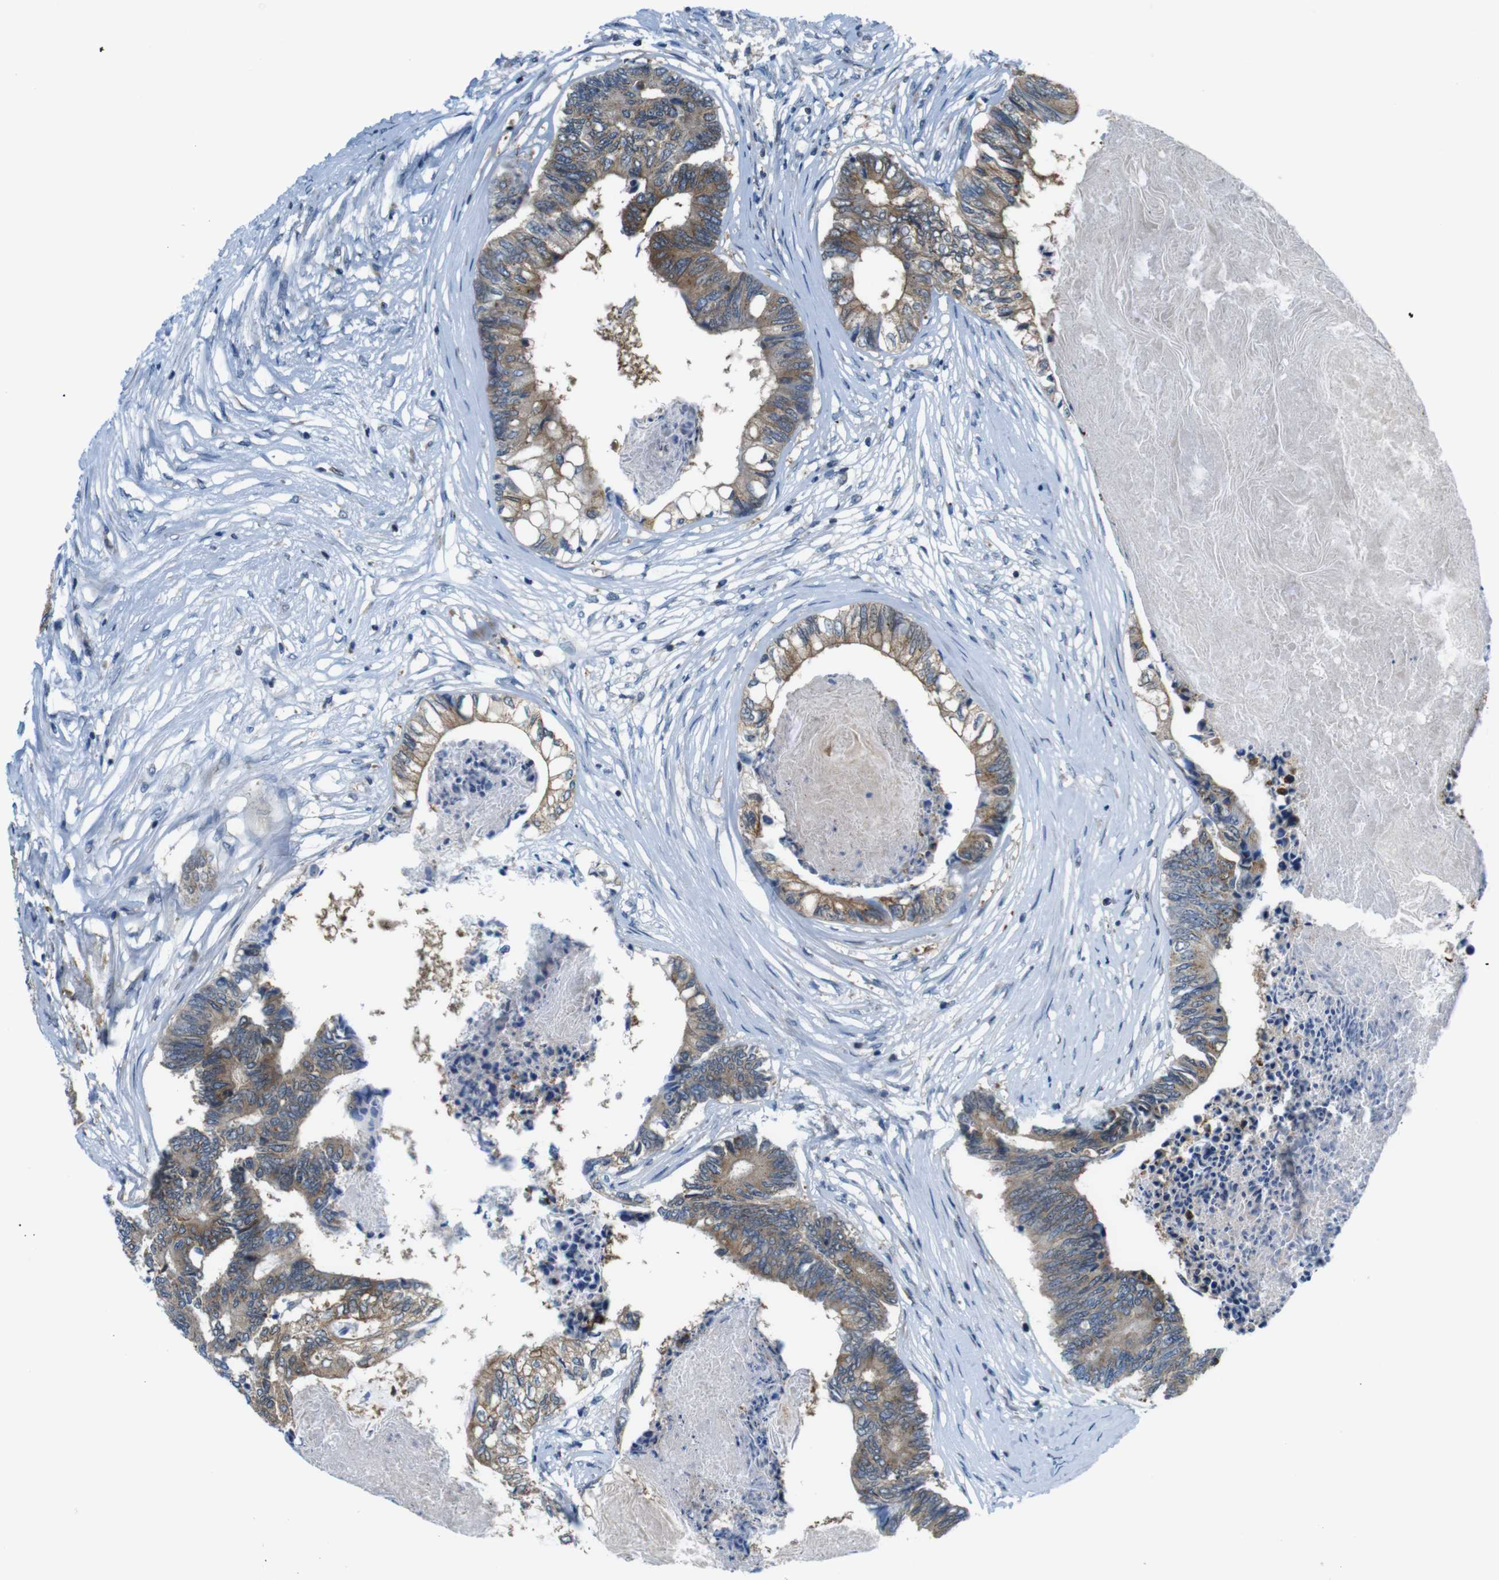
{"staining": {"intensity": "moderate", "quantity": ">75%", "location": "cytoplasmic/membranous"}, "tissue": "colorectal cancer", "cell_type": "Tumor cells", "image_type": "cancer", "snomed": [{"axis": "morphology", "description": "Adenocarcinoma, NOS"}, {"axis": "topography", "description": "Rectum"}], "caption": "The micrograph displays staining of colorectal cancer, revealing moderate cytoplasmic/membranous protein staining (brown color) within tumor cells.", "gene": "ZDHHC3", "patient": {"sex": "male", "age": 63}}